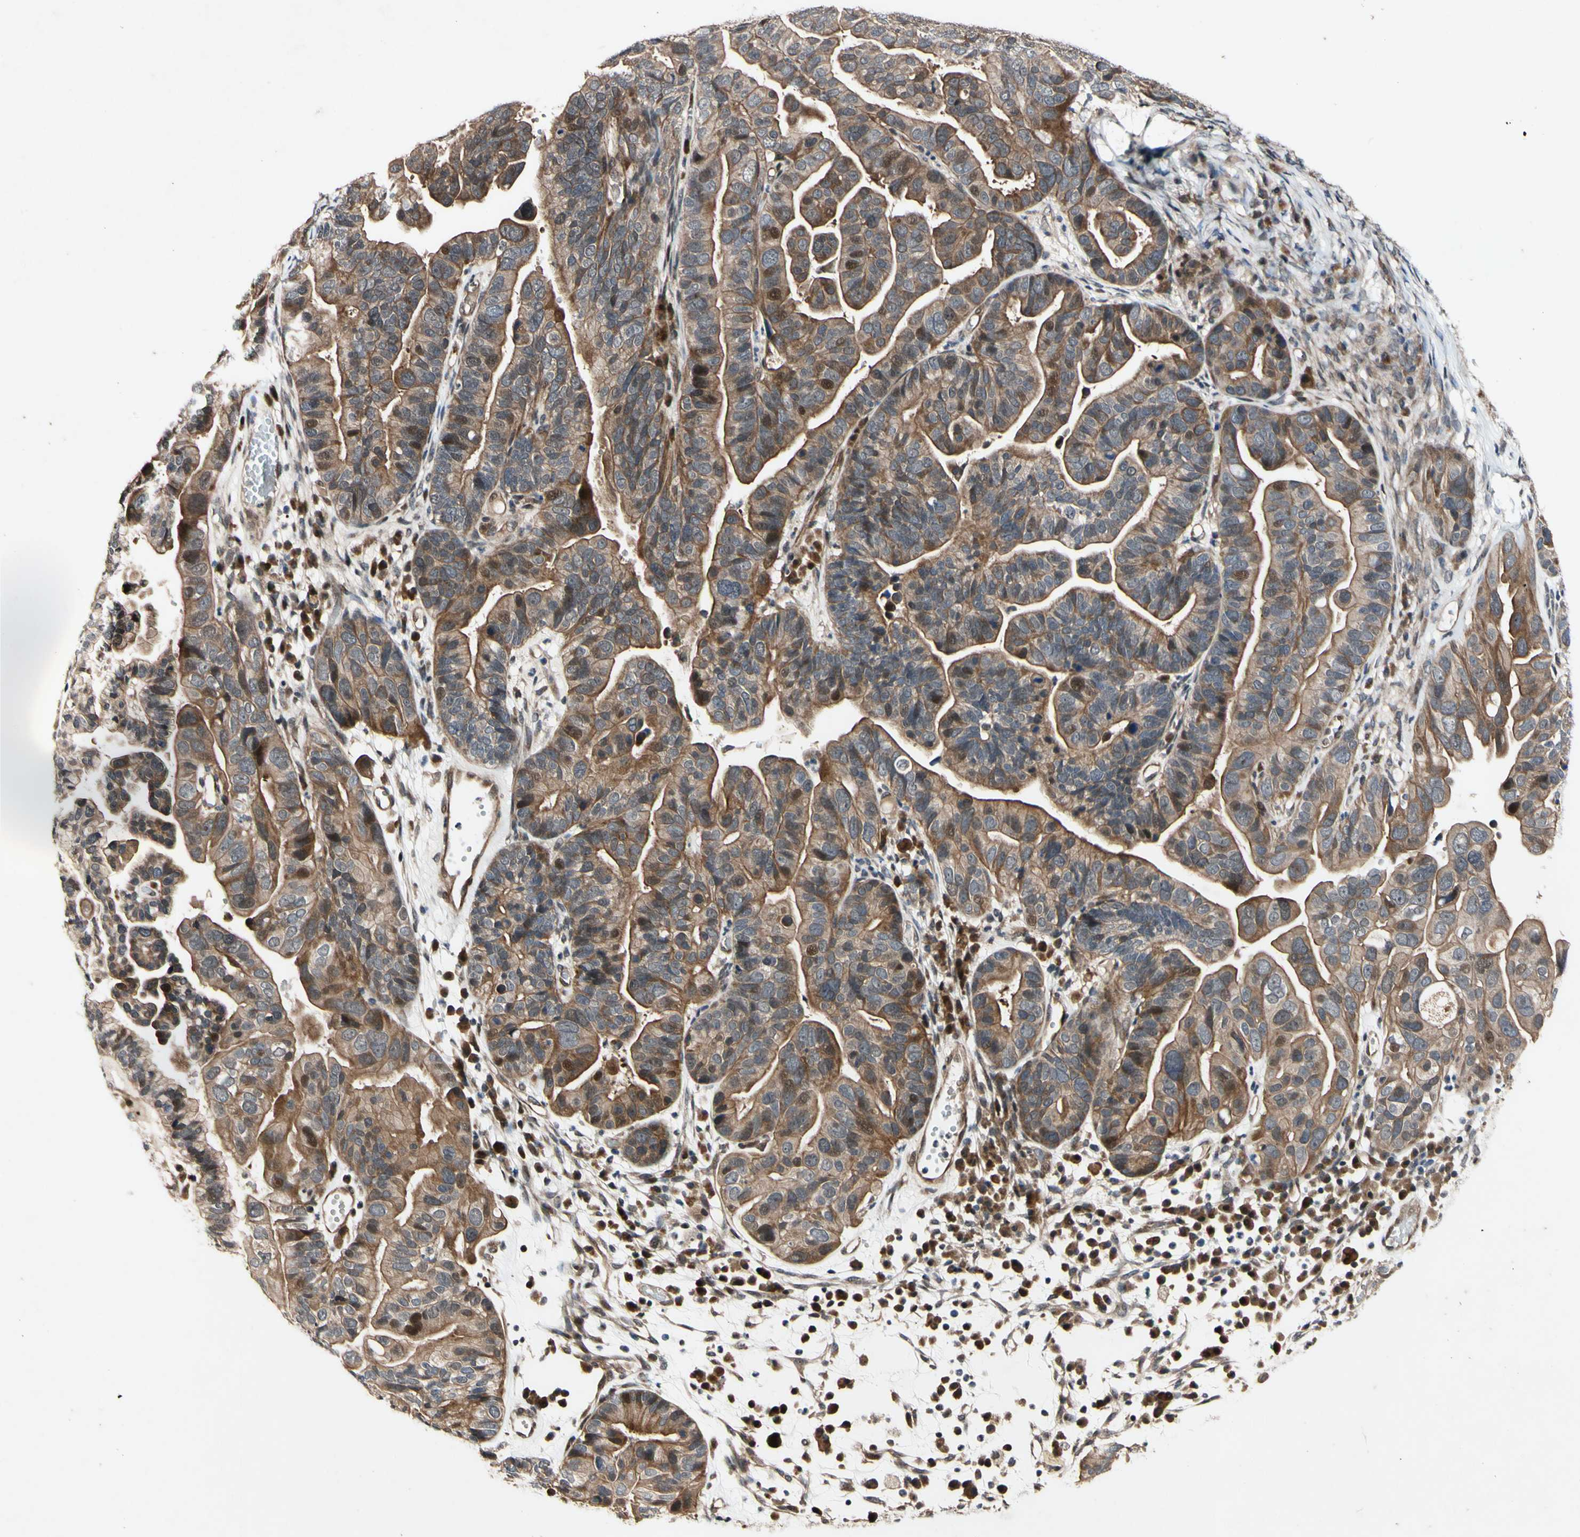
{"staining": {"intensity": "moderate", "quantity": ">75%", "location": "cytoplasmic/membranous,nuclear"}, "tissue": "ovarian cancer", "cell_type": "Tumor cells", "image_type": "cancer", "snomed": [{"axis": "morphology", "description": "Cystadenocarcinoma, serous, NOS"}, {"axis": "topography", "description": "Ovary"}], "caption": "IHC micrograph of human serous cystadenocarcinoma (ovarian) stained for a protein (brown), which reveals medium levels of moderate cytoplasmic/membranous and nuclear expression in approximately >75% of tumor cells.", "gene": "CSNK1E", "patient": {"sex": "female", "age": 56}}